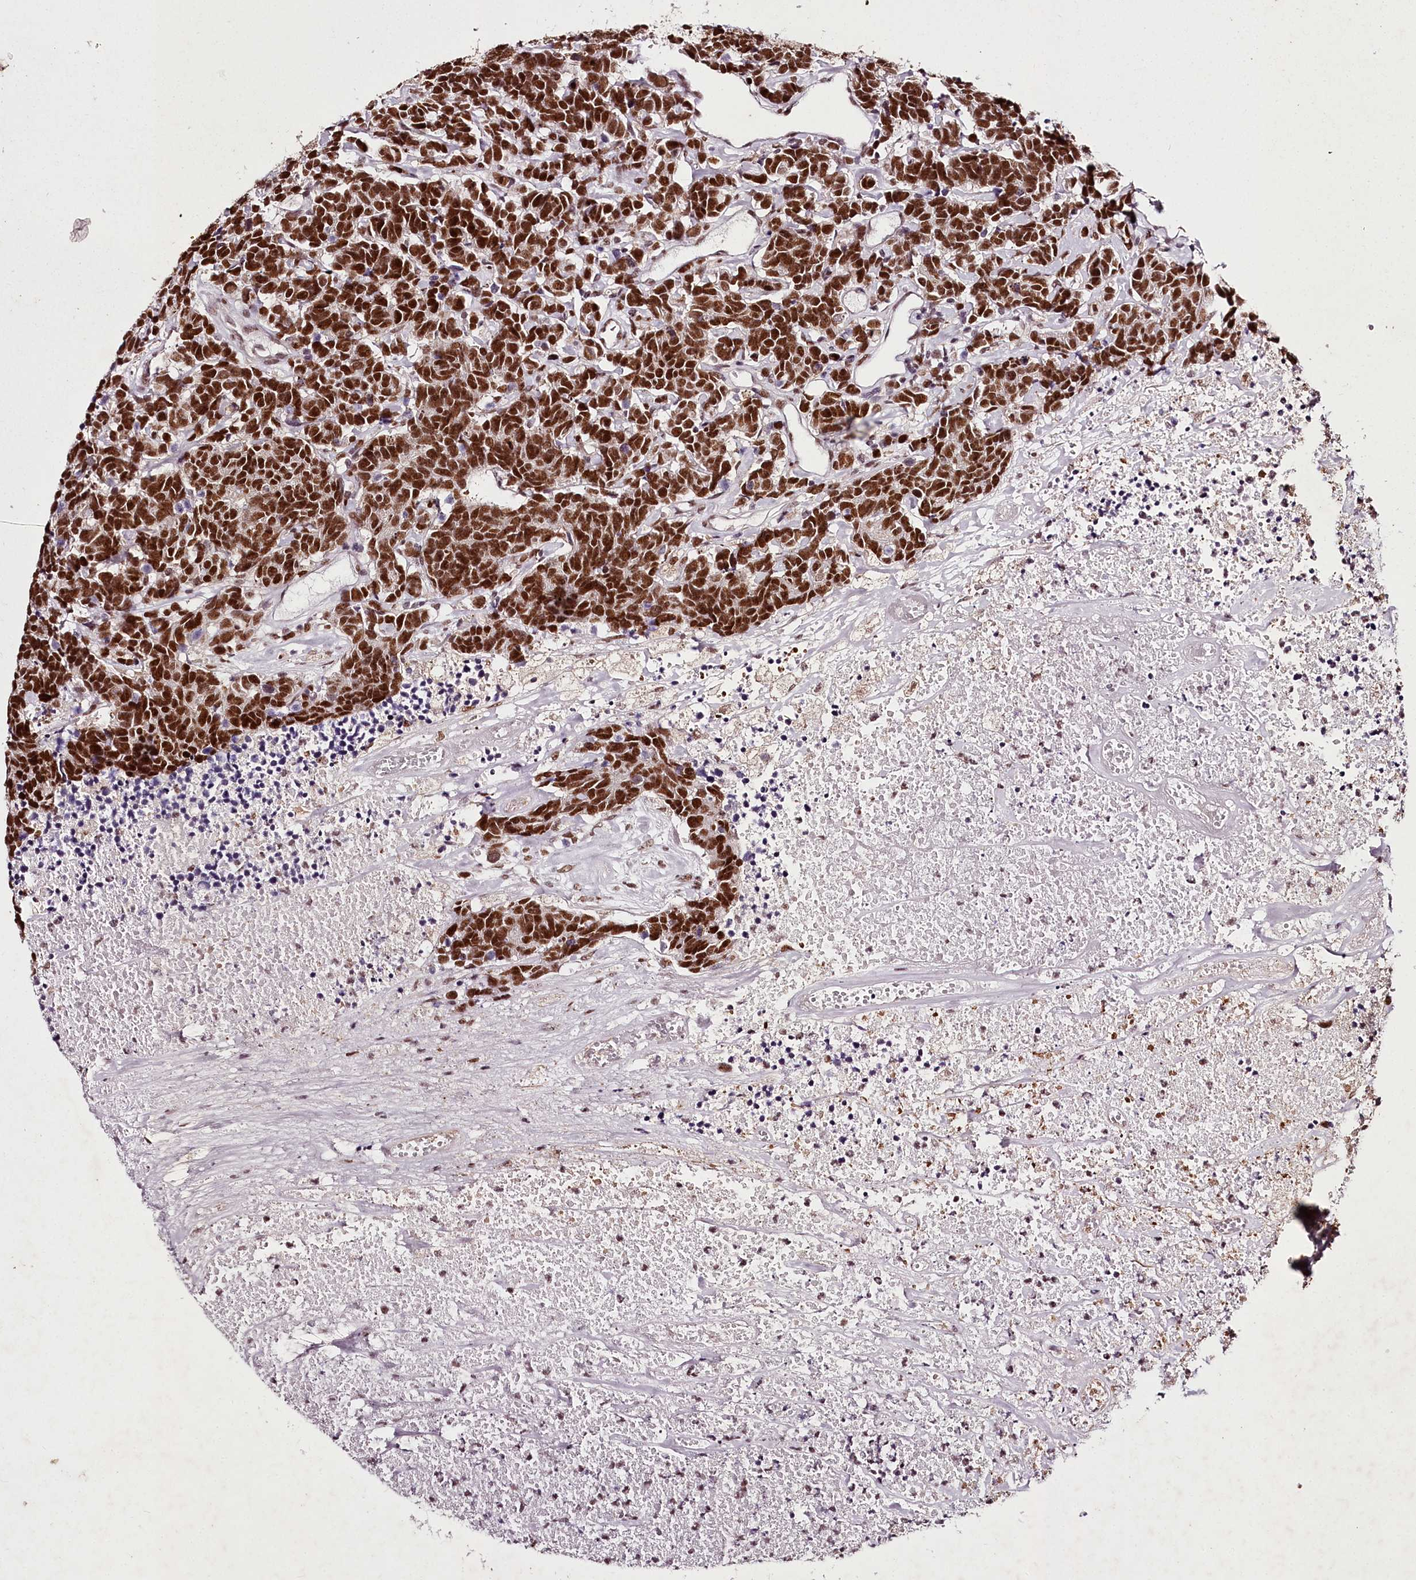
{"staining": {"intensity": "strong", "quantity": ">75%", "location": "nuclear"}, "tissue": "carcinoid", "cell_type": "Tumor cells", "image_type": "cancer", "snomed": [{"axis": "morphology", "description": "Carcinoma, NOS"}, {"axis": "morphology", "description": "Carcinoid, malignant, NOS"}, {"axis": "topography", "description": "Urinary bladder"}], "caption": "This photomicrograph demonstrates IHC staining of carcinoid, with high strong nuclear expression in approximately >75% of tumor cells.", "gene": "PSPC1", "patient": {"sex": "male", "age": 57}}